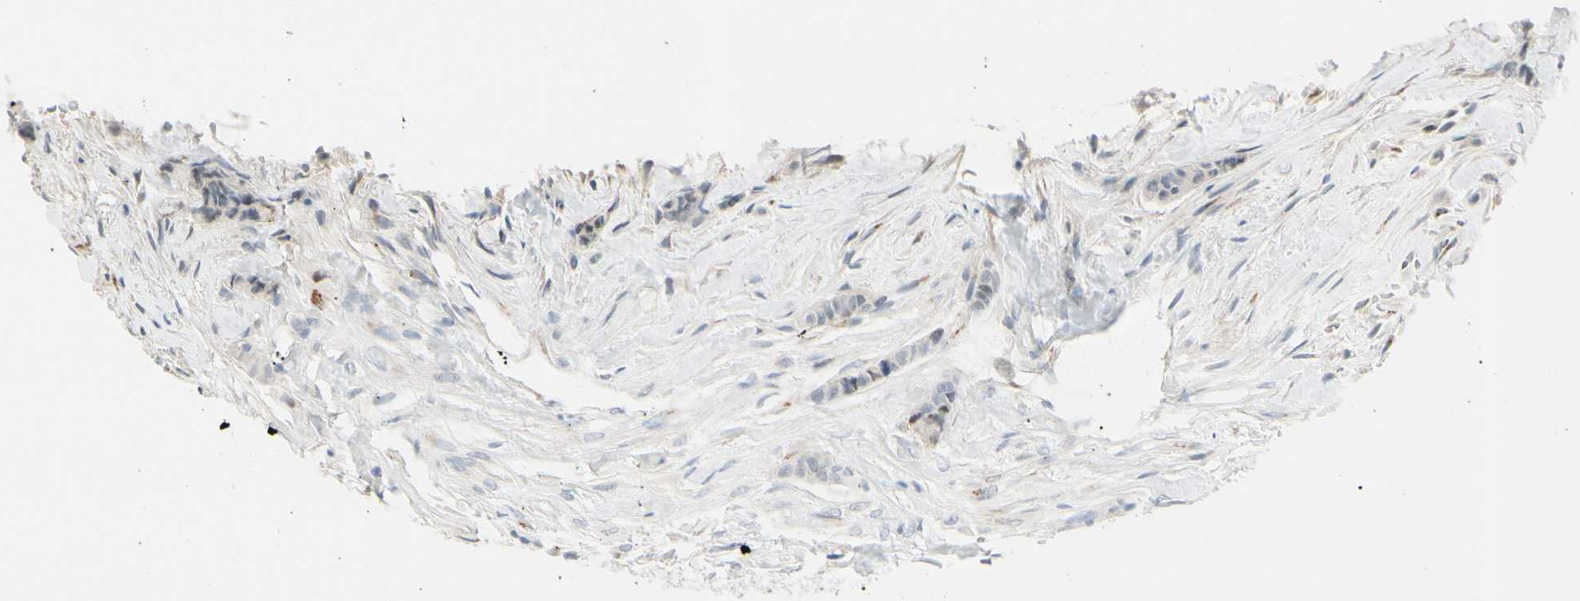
{"staining": {"intensity": "negative", "quantity": "none", "location": "none"}, "tissue": "breast cancer", "cell_type": "Tumor cells", "image_type": "cancer", "snomed": [{"axis": "morphology", "description": "Duct carcinoma"}, {"axis": "topography", "description": "Breast"}], "caption": "Immunohistochemistry of breast cancer (intraductal carcinoma) reveals no staining in tumor cells.", "gene": "B4GALNT1", "patient": {"sex": "female", "age": 40}}